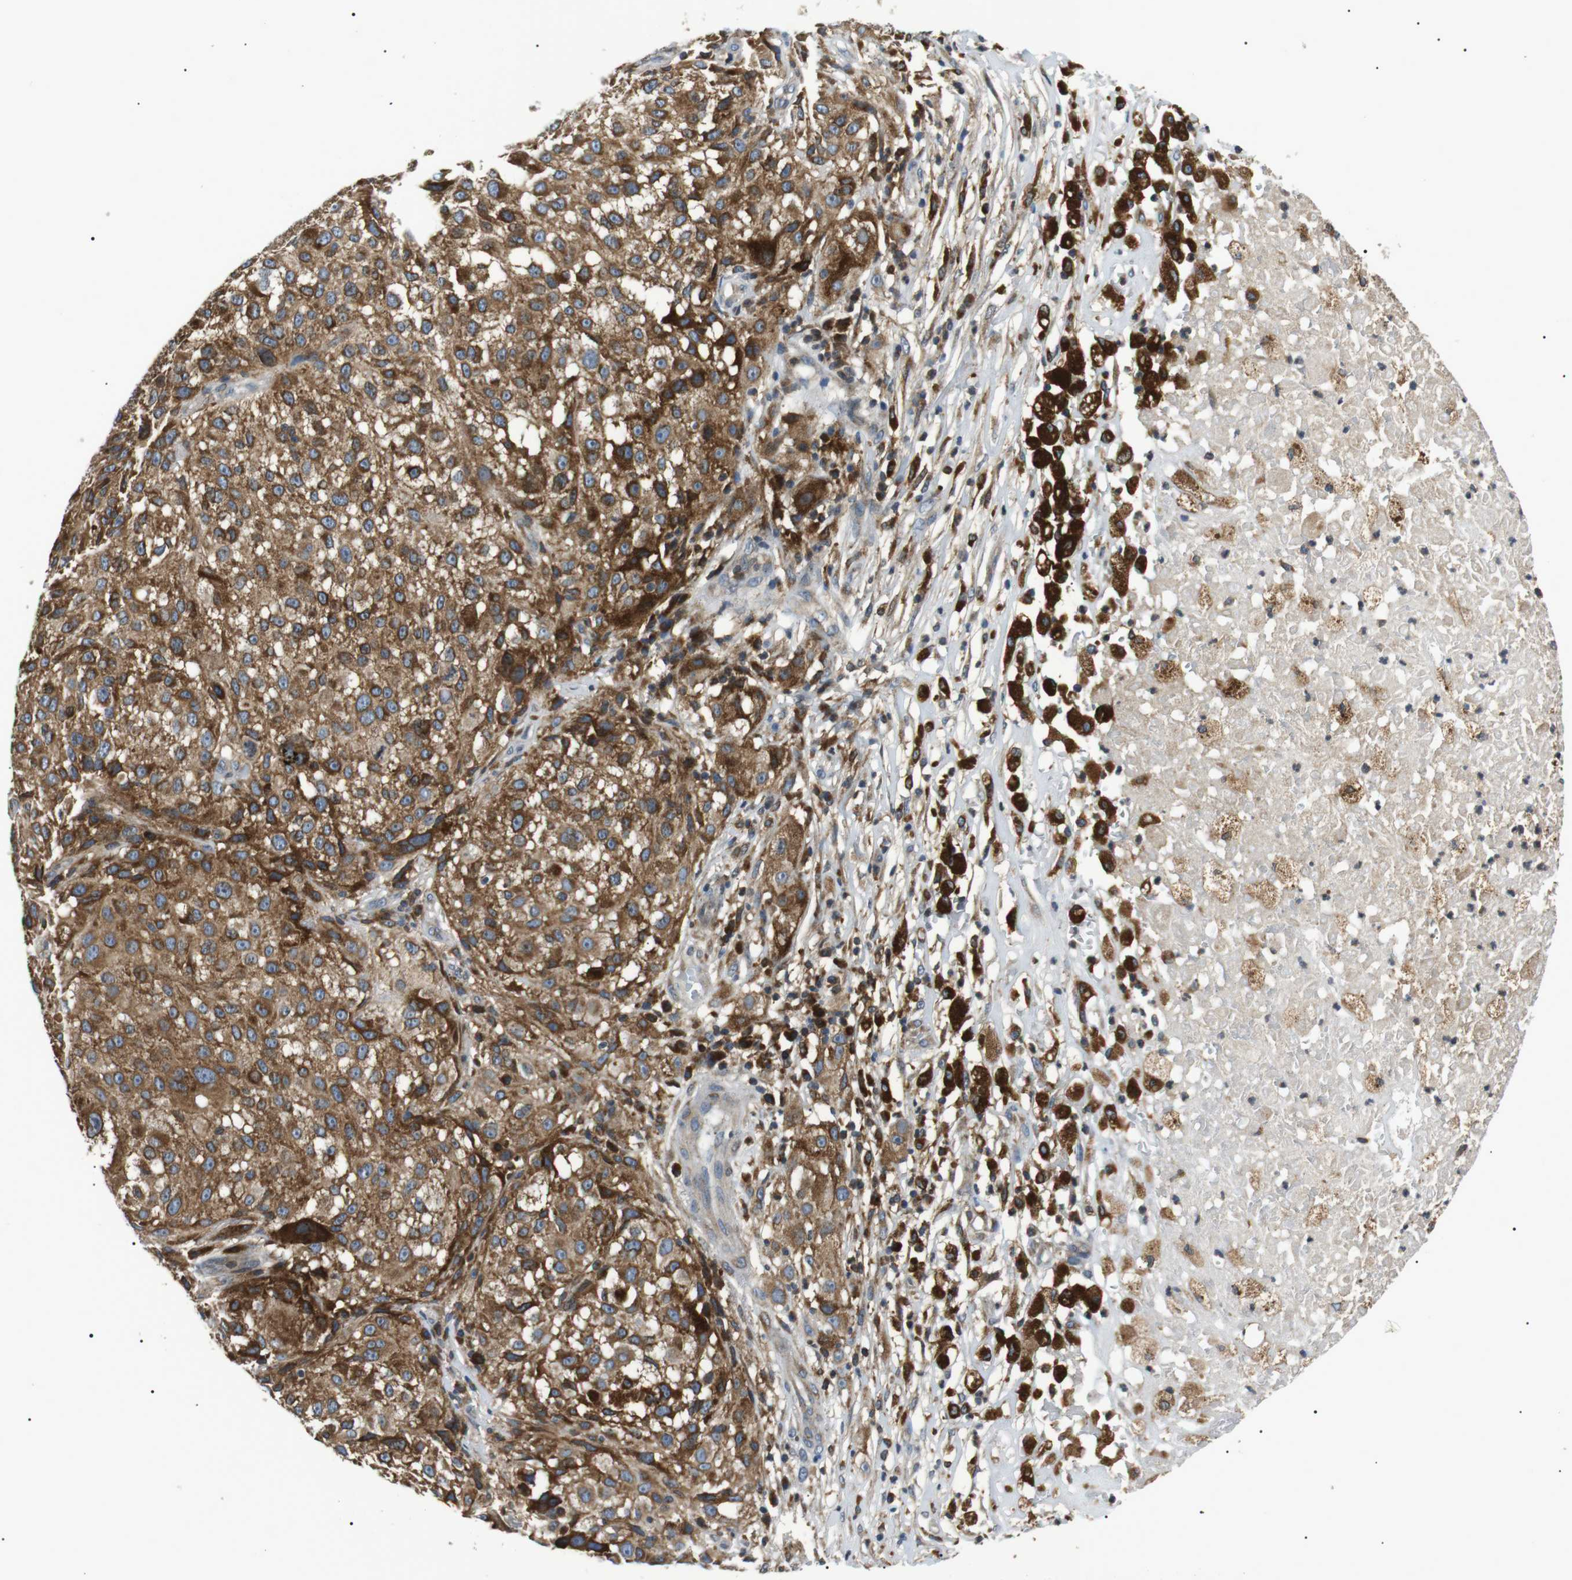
{"staining": {"intensity": "moderate", "quantity": ">75%", "location": "cytoplasmic/membranous"}, "tissue": "melanoma", "cell_type": "Tumor cells", "image_type": "cancer", "snomed": [{"axis": "morphology", "description": "Necrosis, NOS"}, {"axis": "morphology", "description": "Malignant melanoma, NOS"}, {"axis": "topography", "description": "Skin"}], "caption": "Moderate cytoplasmic/membranous protein staining is appreciated in approximately >75% of tumor cells in melanoma. (brown staining indicates protein expression, while blue staining denotes nuclei).", "gene": "RAB9A", "patient": {"sex": "female", "age": 87}}